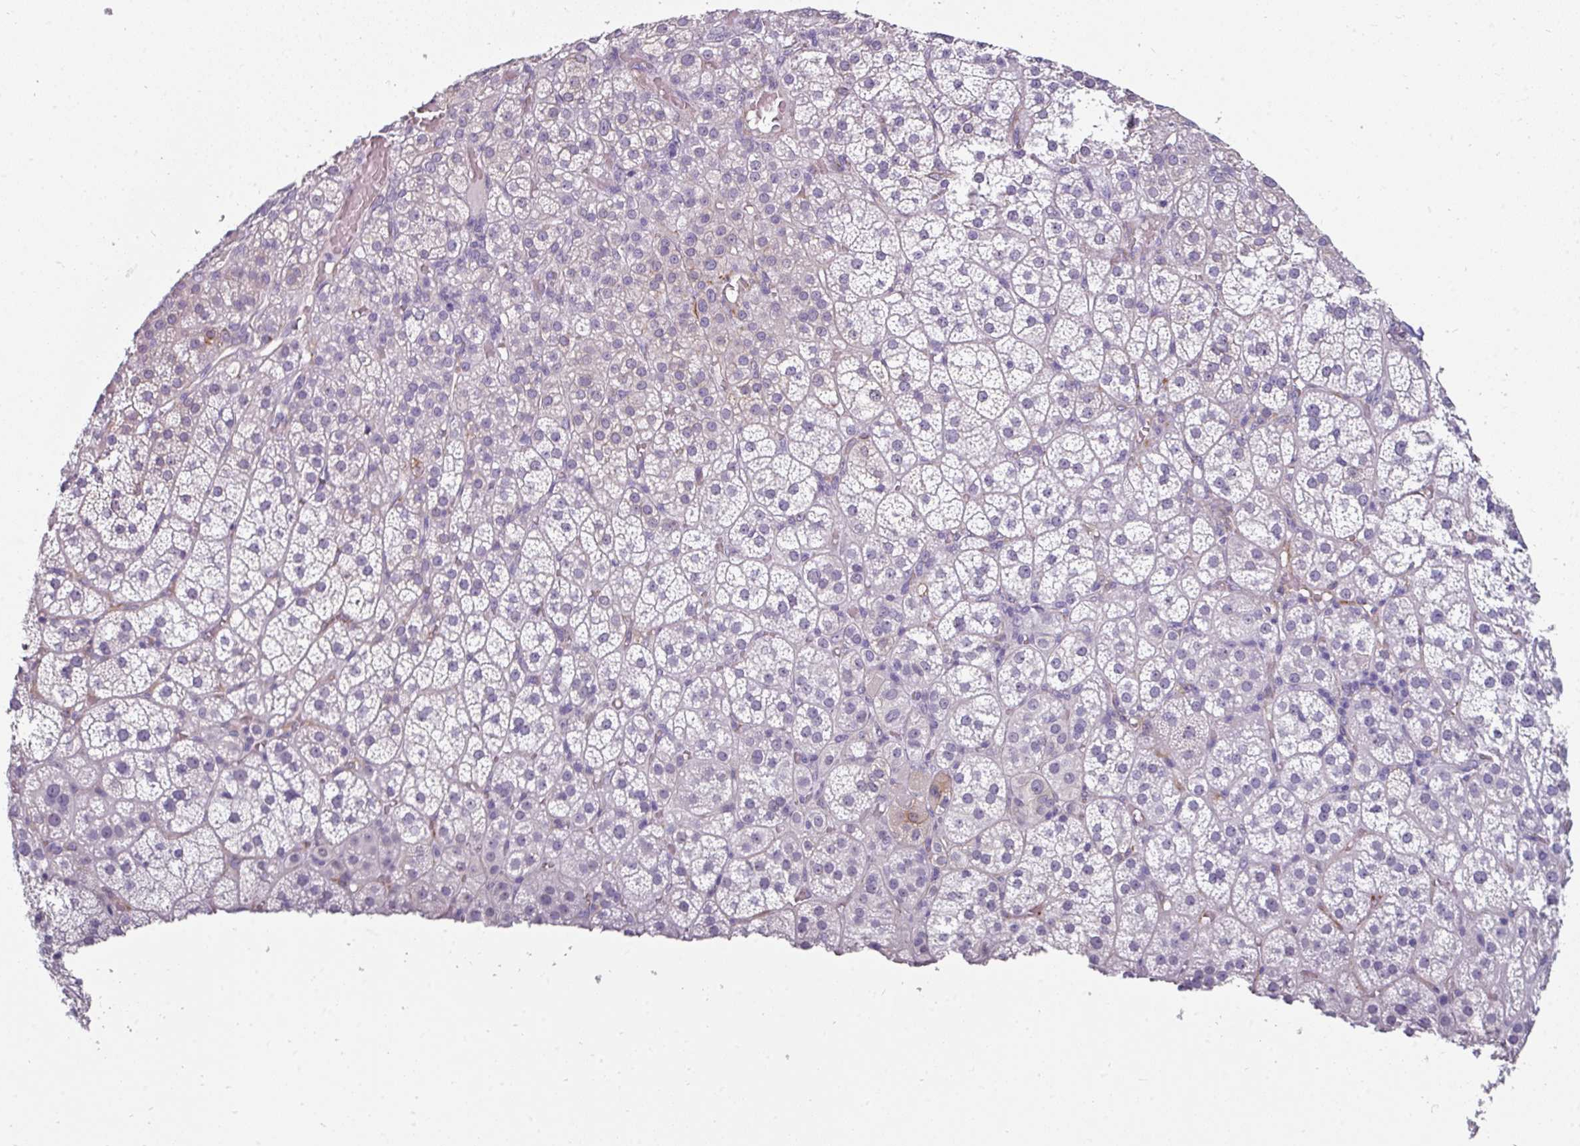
{"staining": {"intensity": "negative", "quantity": "none", "location": "none"}, "tissue": "adrenal gland", "cell_type": "Glandular cells", "image_type": "normal", "snomed": [{"axis": "morphology", "description": "Normal tissue, NOS"}, {"axis": "topography", "description": "Adrenal gland"}], "caption": "The histopathology image shows no staining of glandular cells in benign adrenal gland. Brightfield microscopy of immunohistochemistry stained with DAB (brown) and hematoxylin (blue), captured at high magnification.", "gene": "EYA3", "patient": {"sex": "female", "age": 60}}